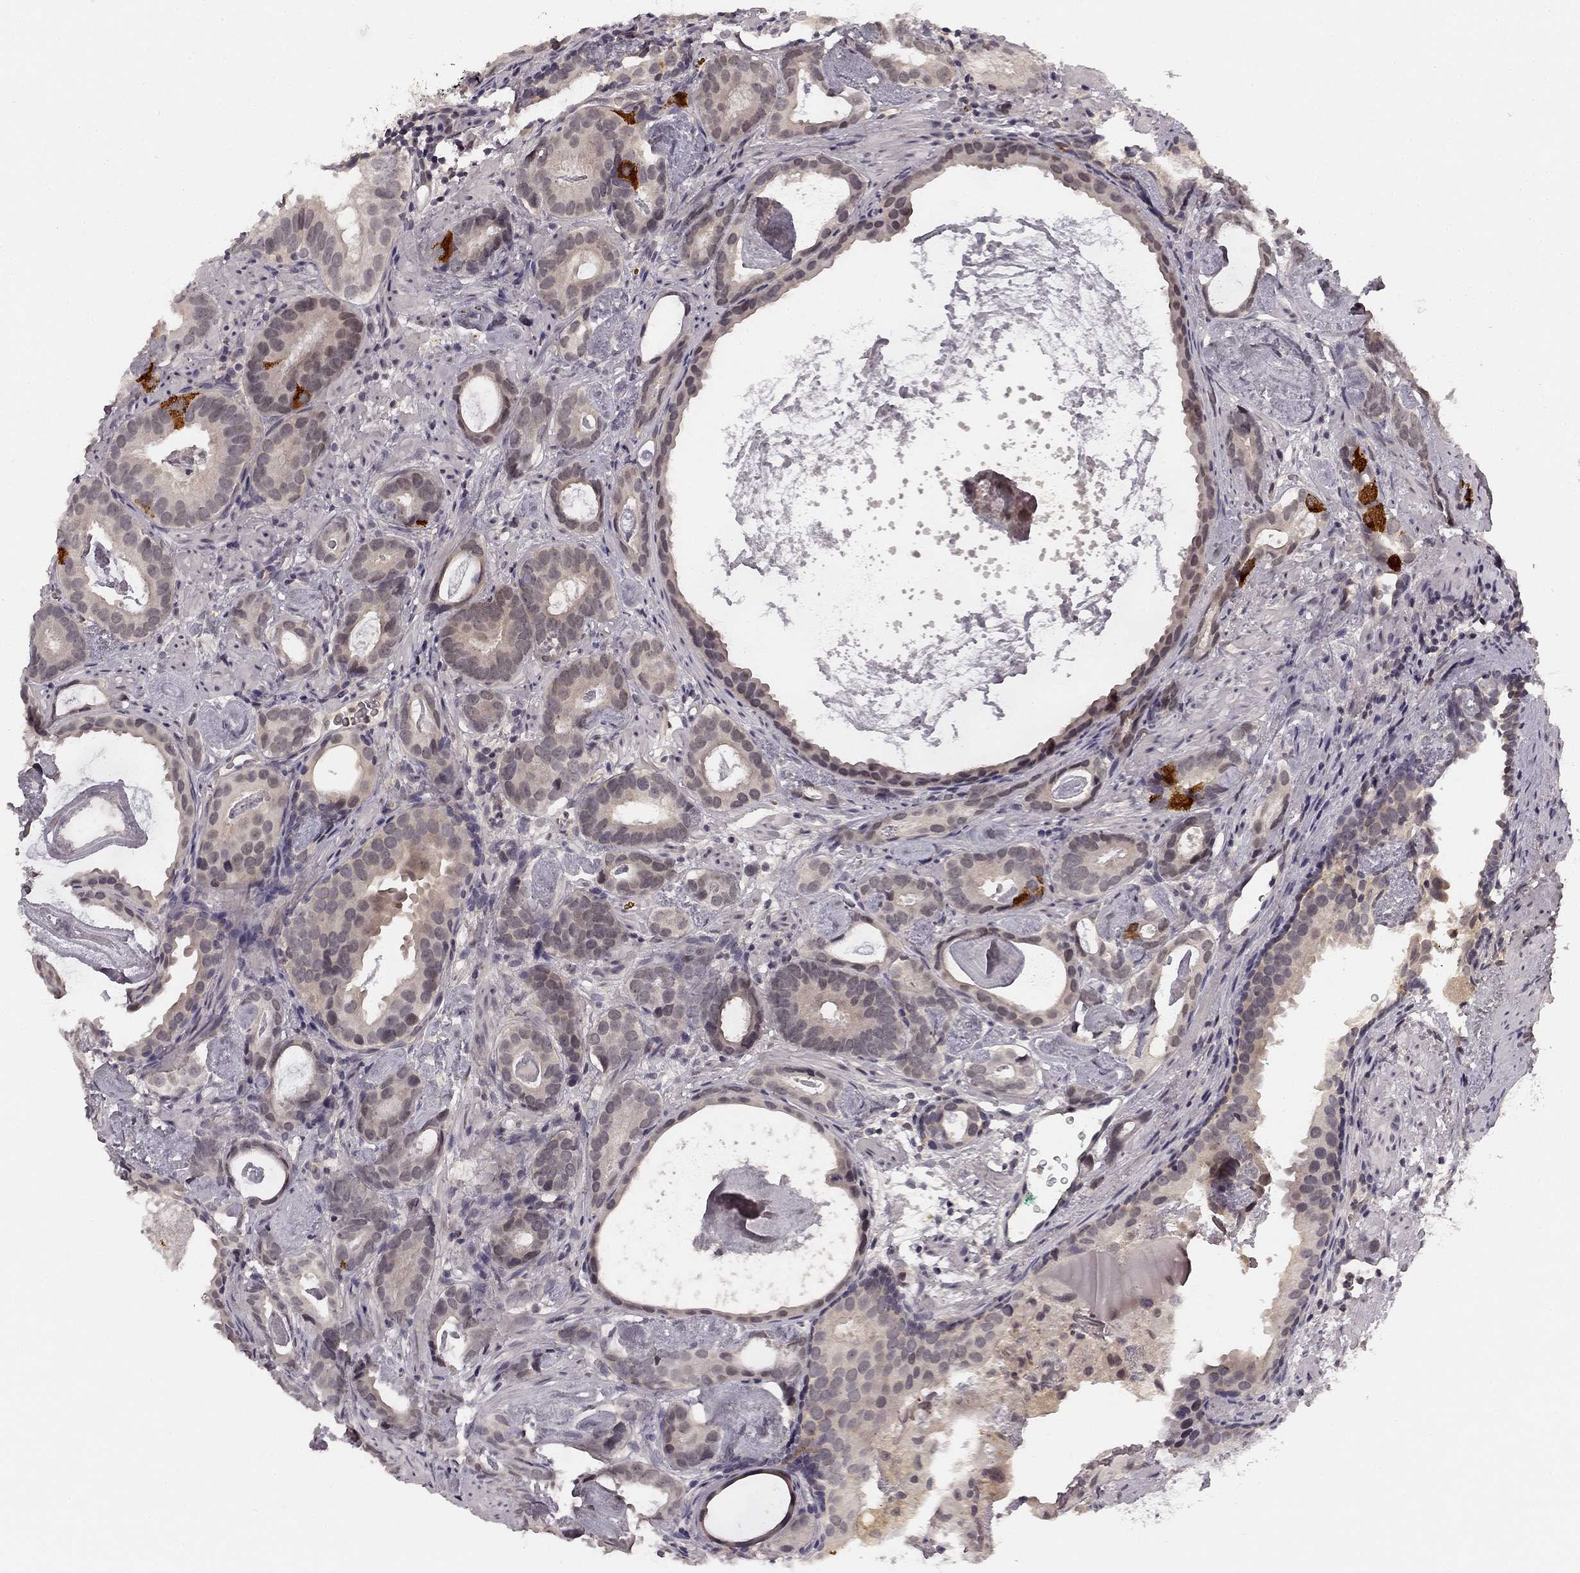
{"staining": {"intensity": "strong", "quantity": "<25%", "location": "cytoplasmic/membranous"}, "tissue": "prostate cancer", "cell_type": "Tumor cells", "image_type": "cancer", "snomed": [{"axis": "morphology", "description": "Adenocarcinoma, Low grade"}, {"axis": "topography", "description": "Prostate and seminal vesicle, NOS"}], "caption": "A brown stain shows strong cytoplasmic/membranous staining of a protein in low-grade adenocarcinoma (prostate) tumor cells.", "gene": "HCN4", "patient": {"sex": "male", "age": 71}}